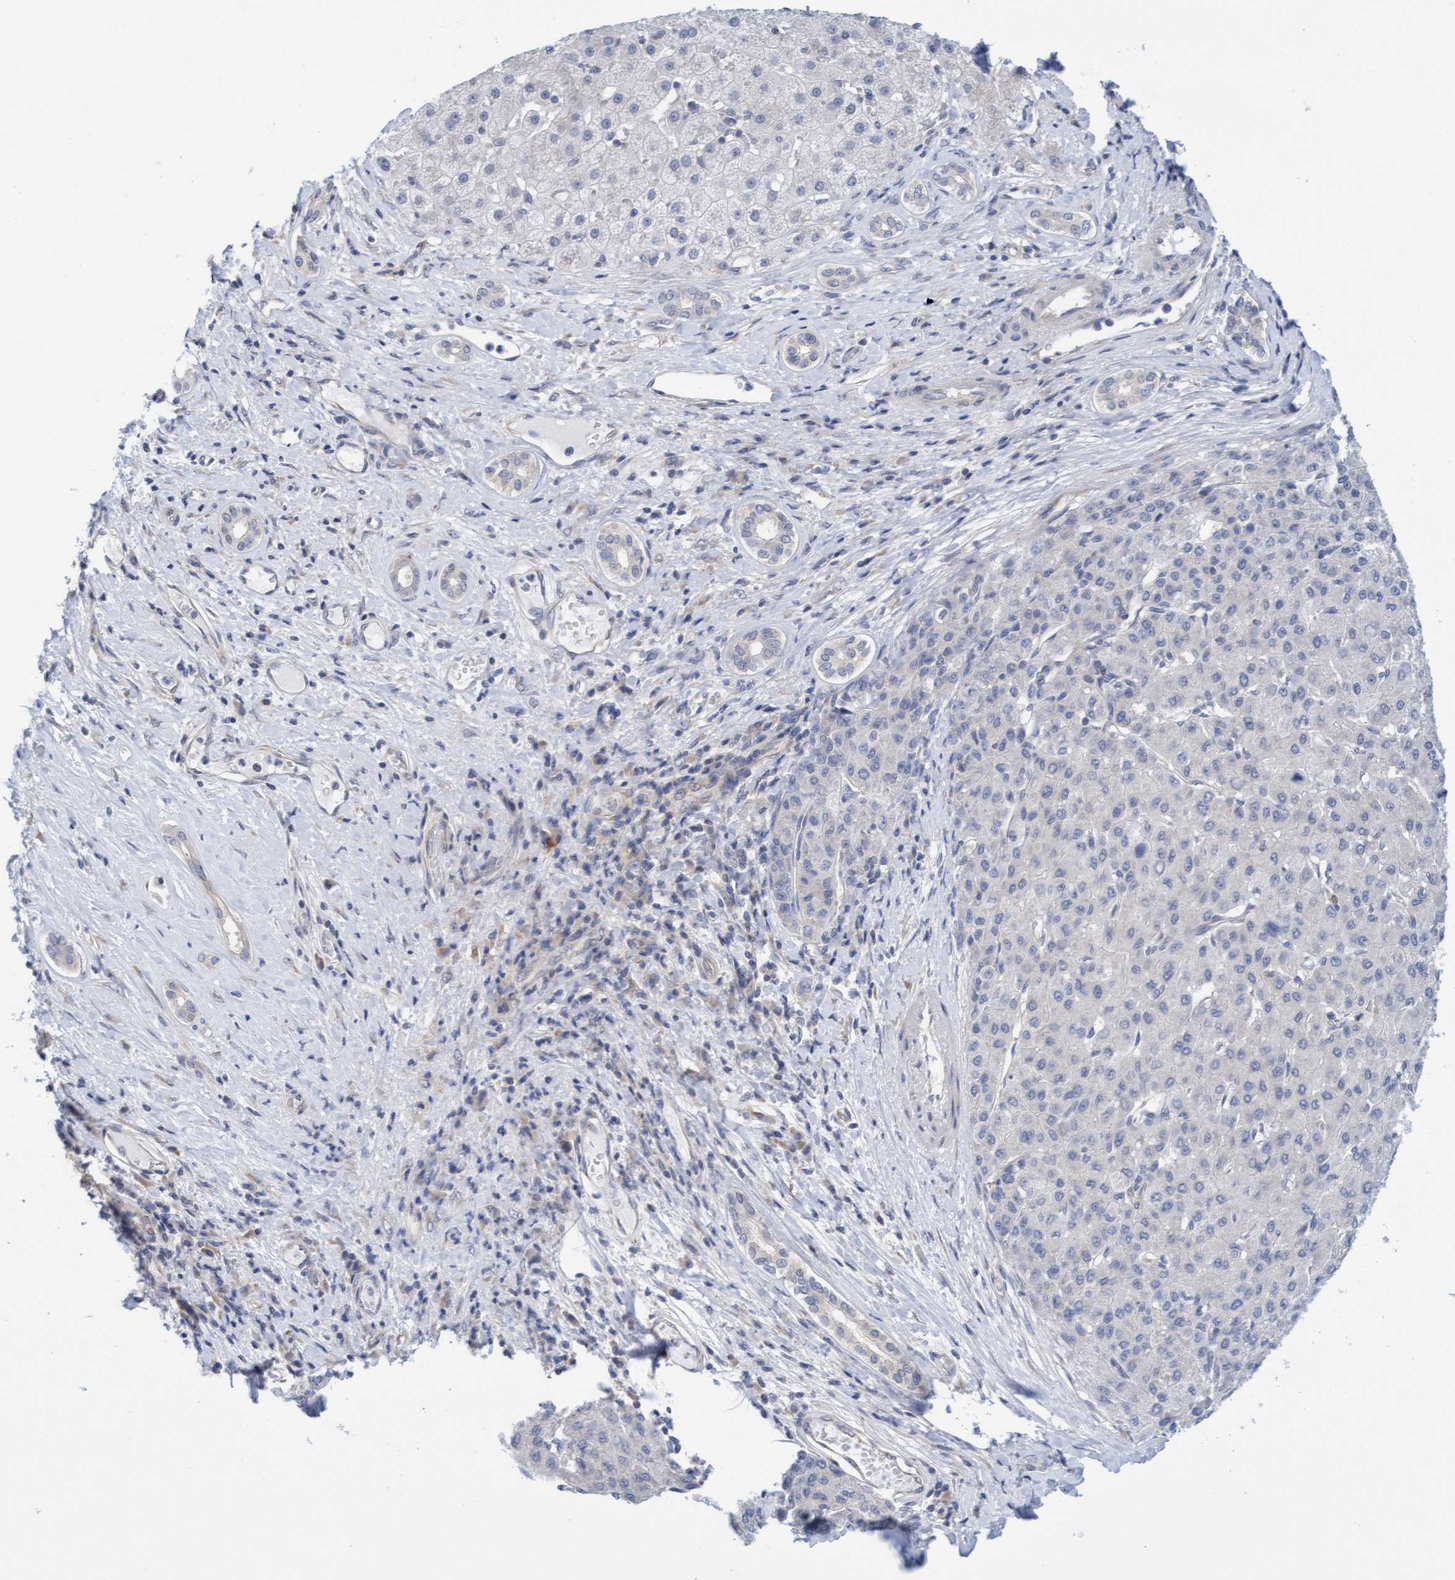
{"staining": {"intensity": "negative", "quantity": "none", "location": "none"}, "tissue": "liver cancer", "cell_type": "Tumor cells", "image_type": "cancer", "snomed": [{"axis": "morphology", "description": "Carcinoma, Hepatocellular, NOS"}, {"axis": "topography", "description": "Liver"}], "caption": "Immunohistochemical staining of human hepatocellular carcinoma (liver) reveals no significant expression in tumor cells. (DAB immunohistochemistry (IHC) with hematoxylin counter stain).", "gene": "AMZ2", "patient": {"sex": "male", "age": 65}}